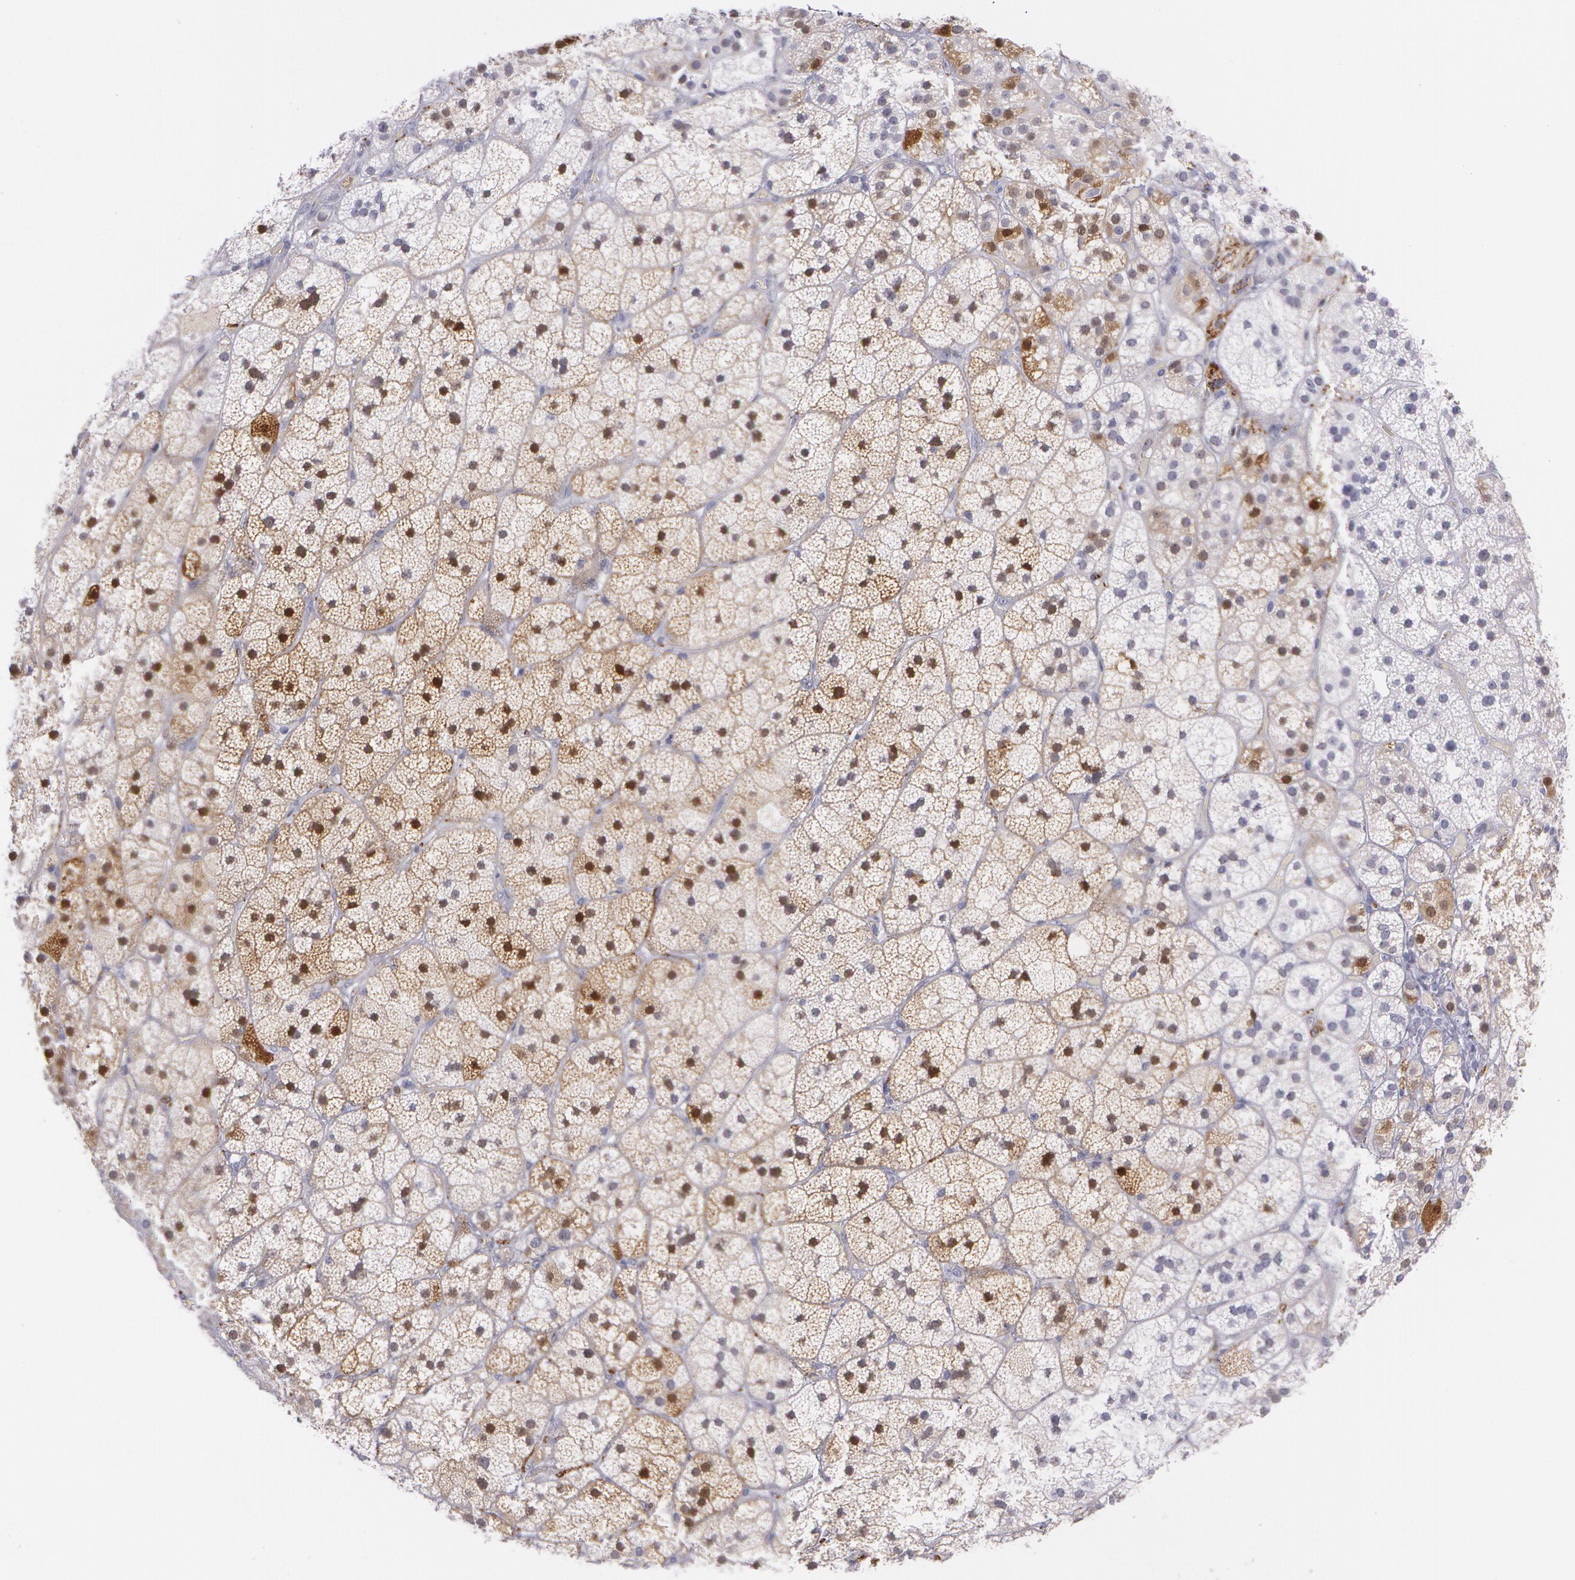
{"staining": {"intensity": "strong", "quantity": "25%-75%", "location": "cytoplasmic/membranous,nuclear"}, "tissue": "adrenal gland", "cell_type": "Glandular cells", "image_type": "normal", "snomed": [{"axis": "morphology", "description": "Normal tissue, NOS"}, {"axis": "topography", "description": "Adrenal gland"}], "caption": "A high amount of strong cytoplasmic/membranous,nuclear positivity is identified in approximately 25%-75% of glandular cells in unremarkable adrenal gland. (DAB (3,3'-diaminobenzidine) IHC, brown staining for protein, blue staining for nuclei).", "gene": "SNCG", "patient": {"sex": "male", "age": 57}}